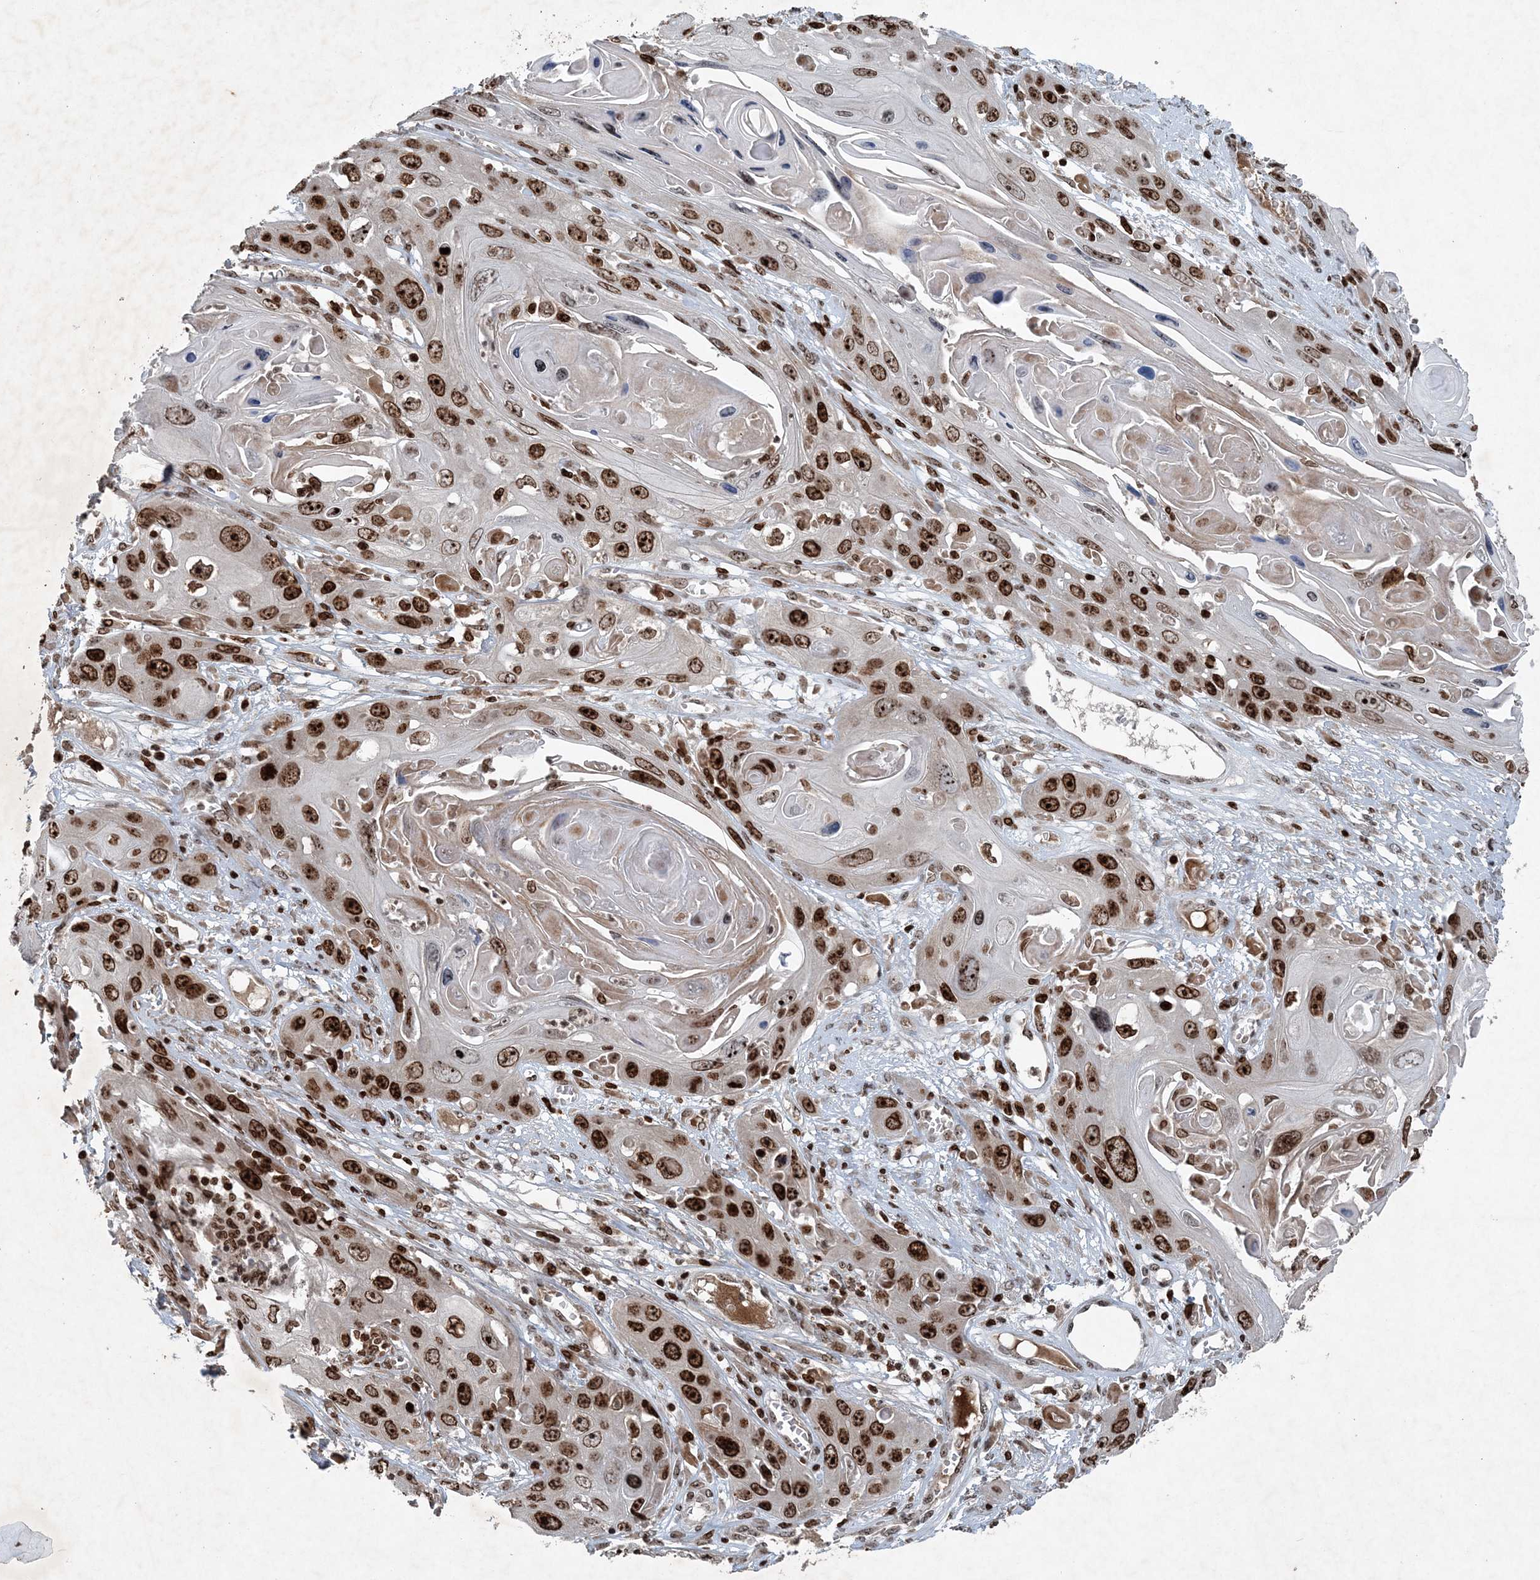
{"staining": {"intensity": "strong", "quantity": ">75%", "location": "nuclear"}, "tissue": "skin cancer", "cell_type": "Tumor cells", "image_type": "cancer", "snomed": [{"axis": "morphology", "description": "Squamous cell carcinoma, NOS"}, {"axis": "topography", "description": "Skin"}], "caption": "Immunohistochemical staining of human squamous cell carcinoma (skin) exhibits high levels of strong nuclear expression in approximately >75% of tumor cells.", "gene": "QTRT2", "patient": {"sex": "male", "age": 55}}